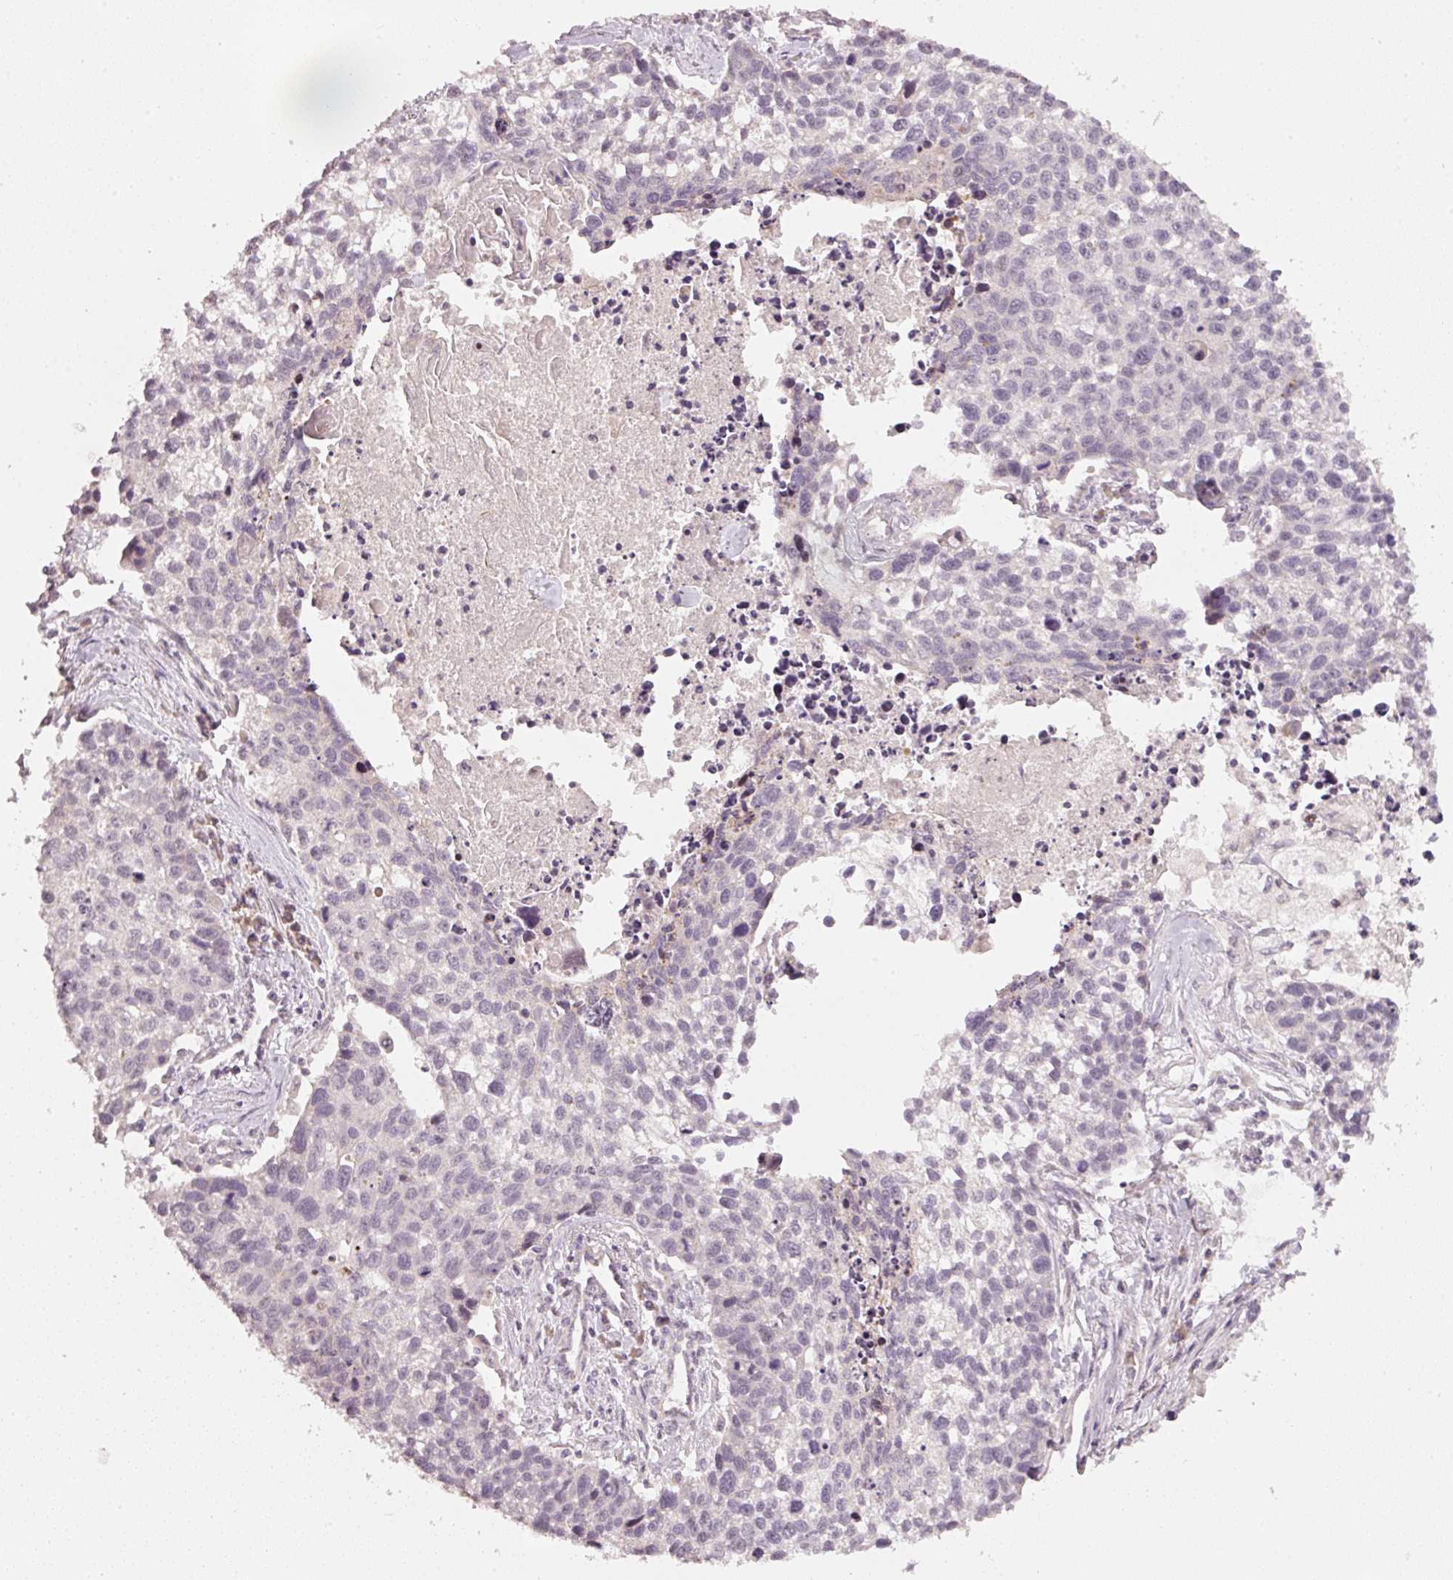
{"staining": {"intensity": "negative", "quantity": "none", "location": "none"}, "tissue": "lung cancer", "cell_type": "Tumor cells", "image_type": "cancer", "snomed": [{"axis": "morphology", "description": "Squamous cell carcinoma, NOS"}, {"axis": "topography", "description": "Lung"}], "caption": "Tumor cells are negative for brown protein staining in lung squamous cell carcinoma. (DAB immunohistochemistry (IHC), high magnification).", "gene": "TOB2", "patient": {"sex": "male", "age": 74}}